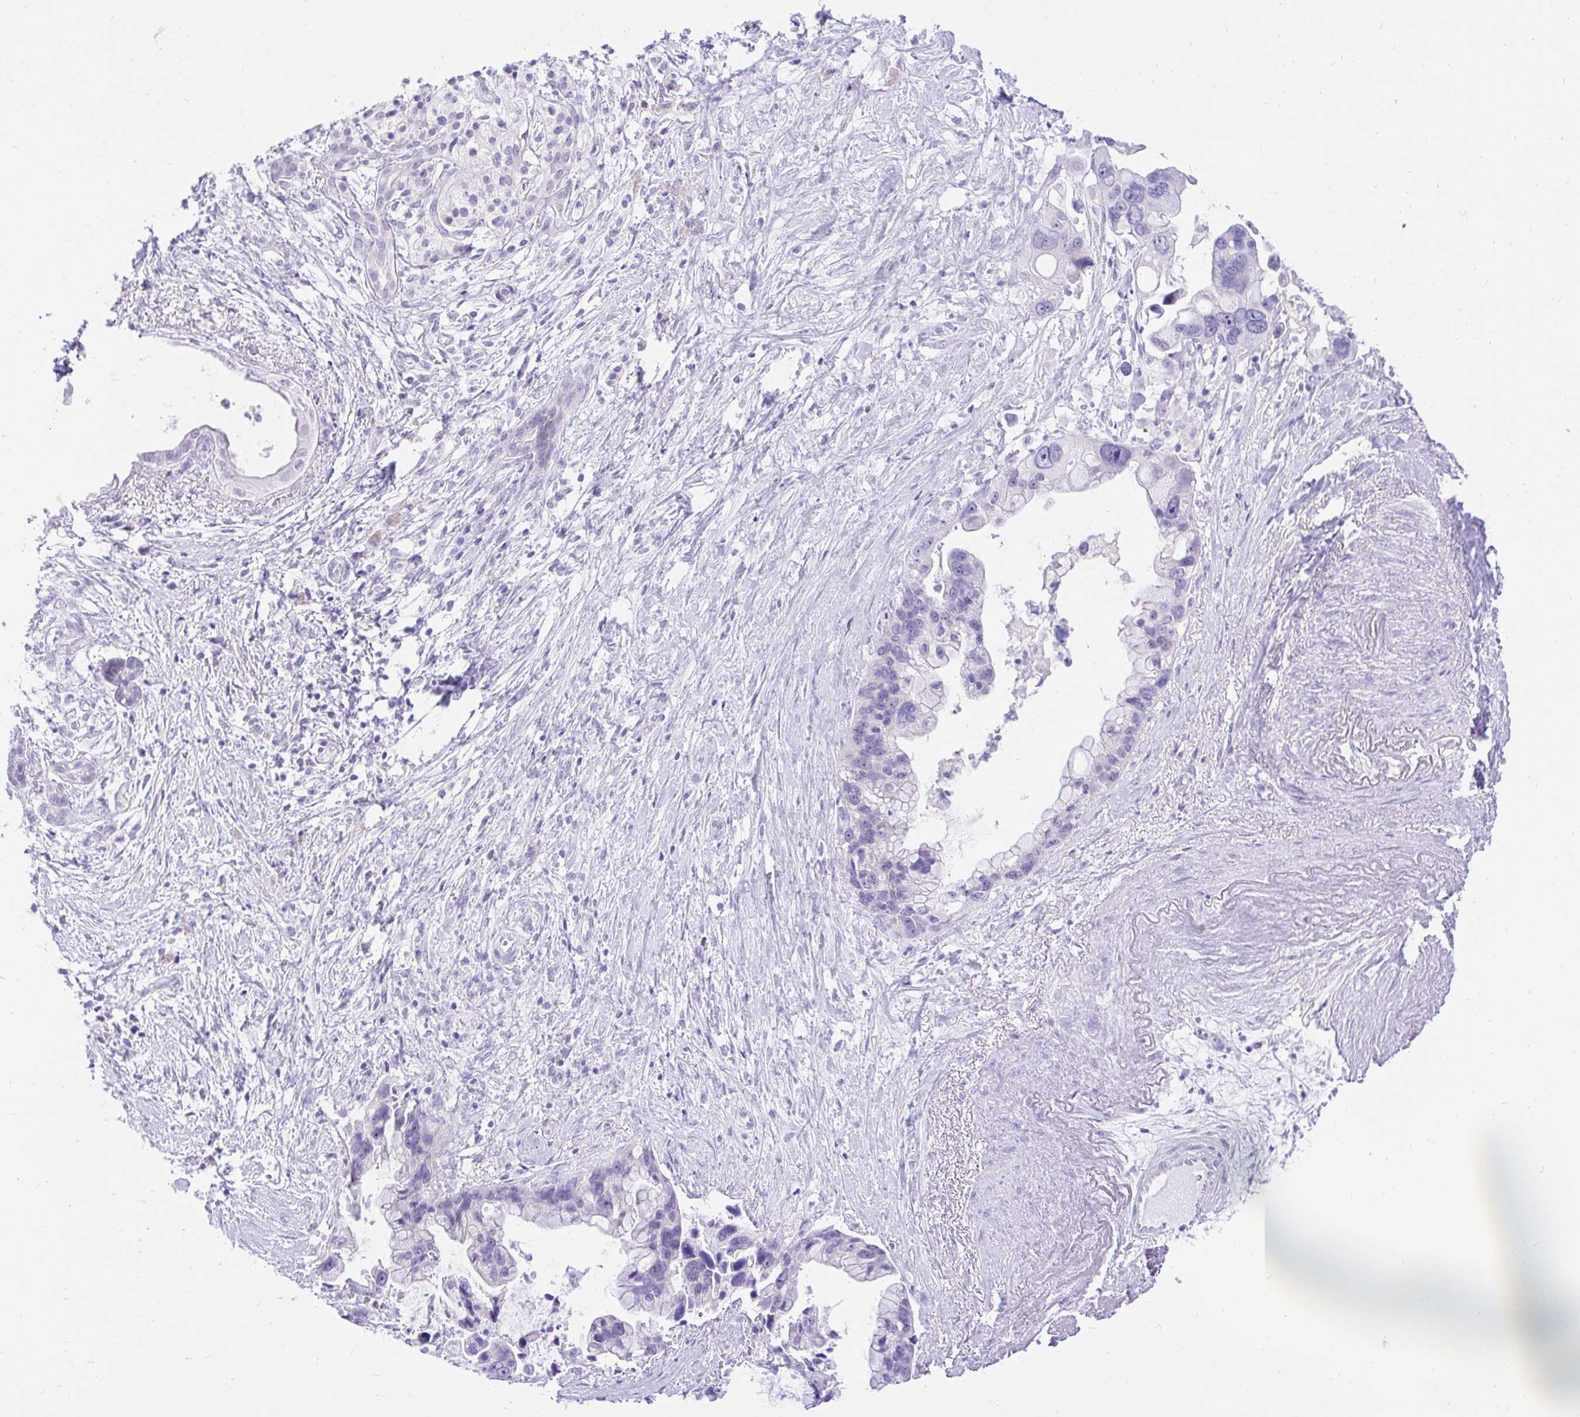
{"staining": {"intensity": "negative", "quantity": "none", "location": "none"}, "tissue": "pancreatic cancer", "cell_type": "Tumor cells", "image_type": "cancer", "snomed": [{"axis": "morphology", "description": "Adenocarcinoma, NOS"}, {"axis": "topography", "description": "Pancreas"}], "caption": "Pancreatic adenocarcinoma was stained to show a protein in brown. There is no significant expression in tumor cells.", "gene": "FATE1", "patient": {"sex": "female", "age": 83}}